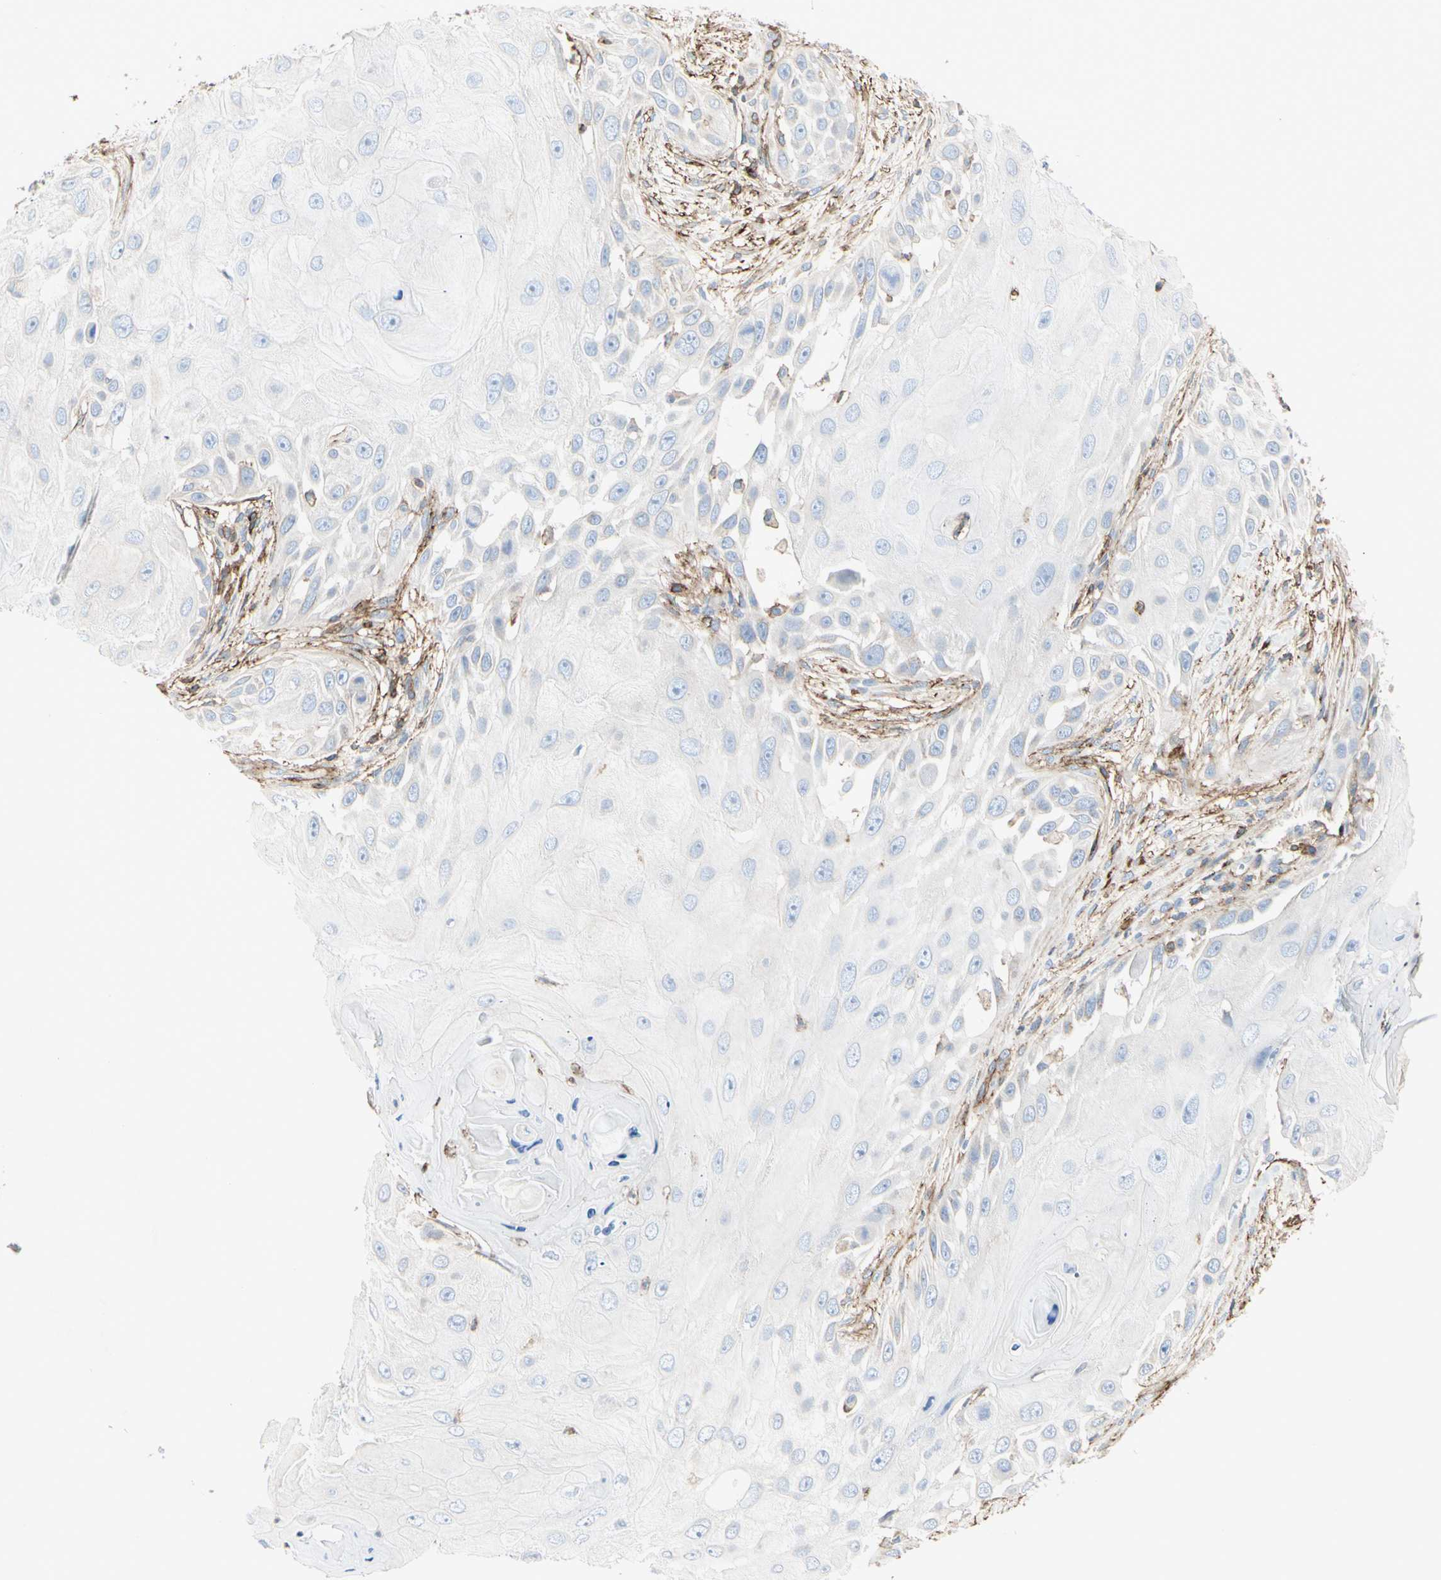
{"staining": {"intensity": "negative", "quantity": "none", "location": "none"}, "tissue": "skin cancer", "cell_type": "Tumor cells", "image_type": "cancer", "snomed": [{"axis": "morphology", "description": "Squamous cell carcinoma, NOS"}, {"axis": "topography", "description": "Skin"}], "caption": "Tumor cells are negative for protein expression in human skin cancer.", "gene": "CLEC2B", "patient": {"sex": "female", "age": 44}}